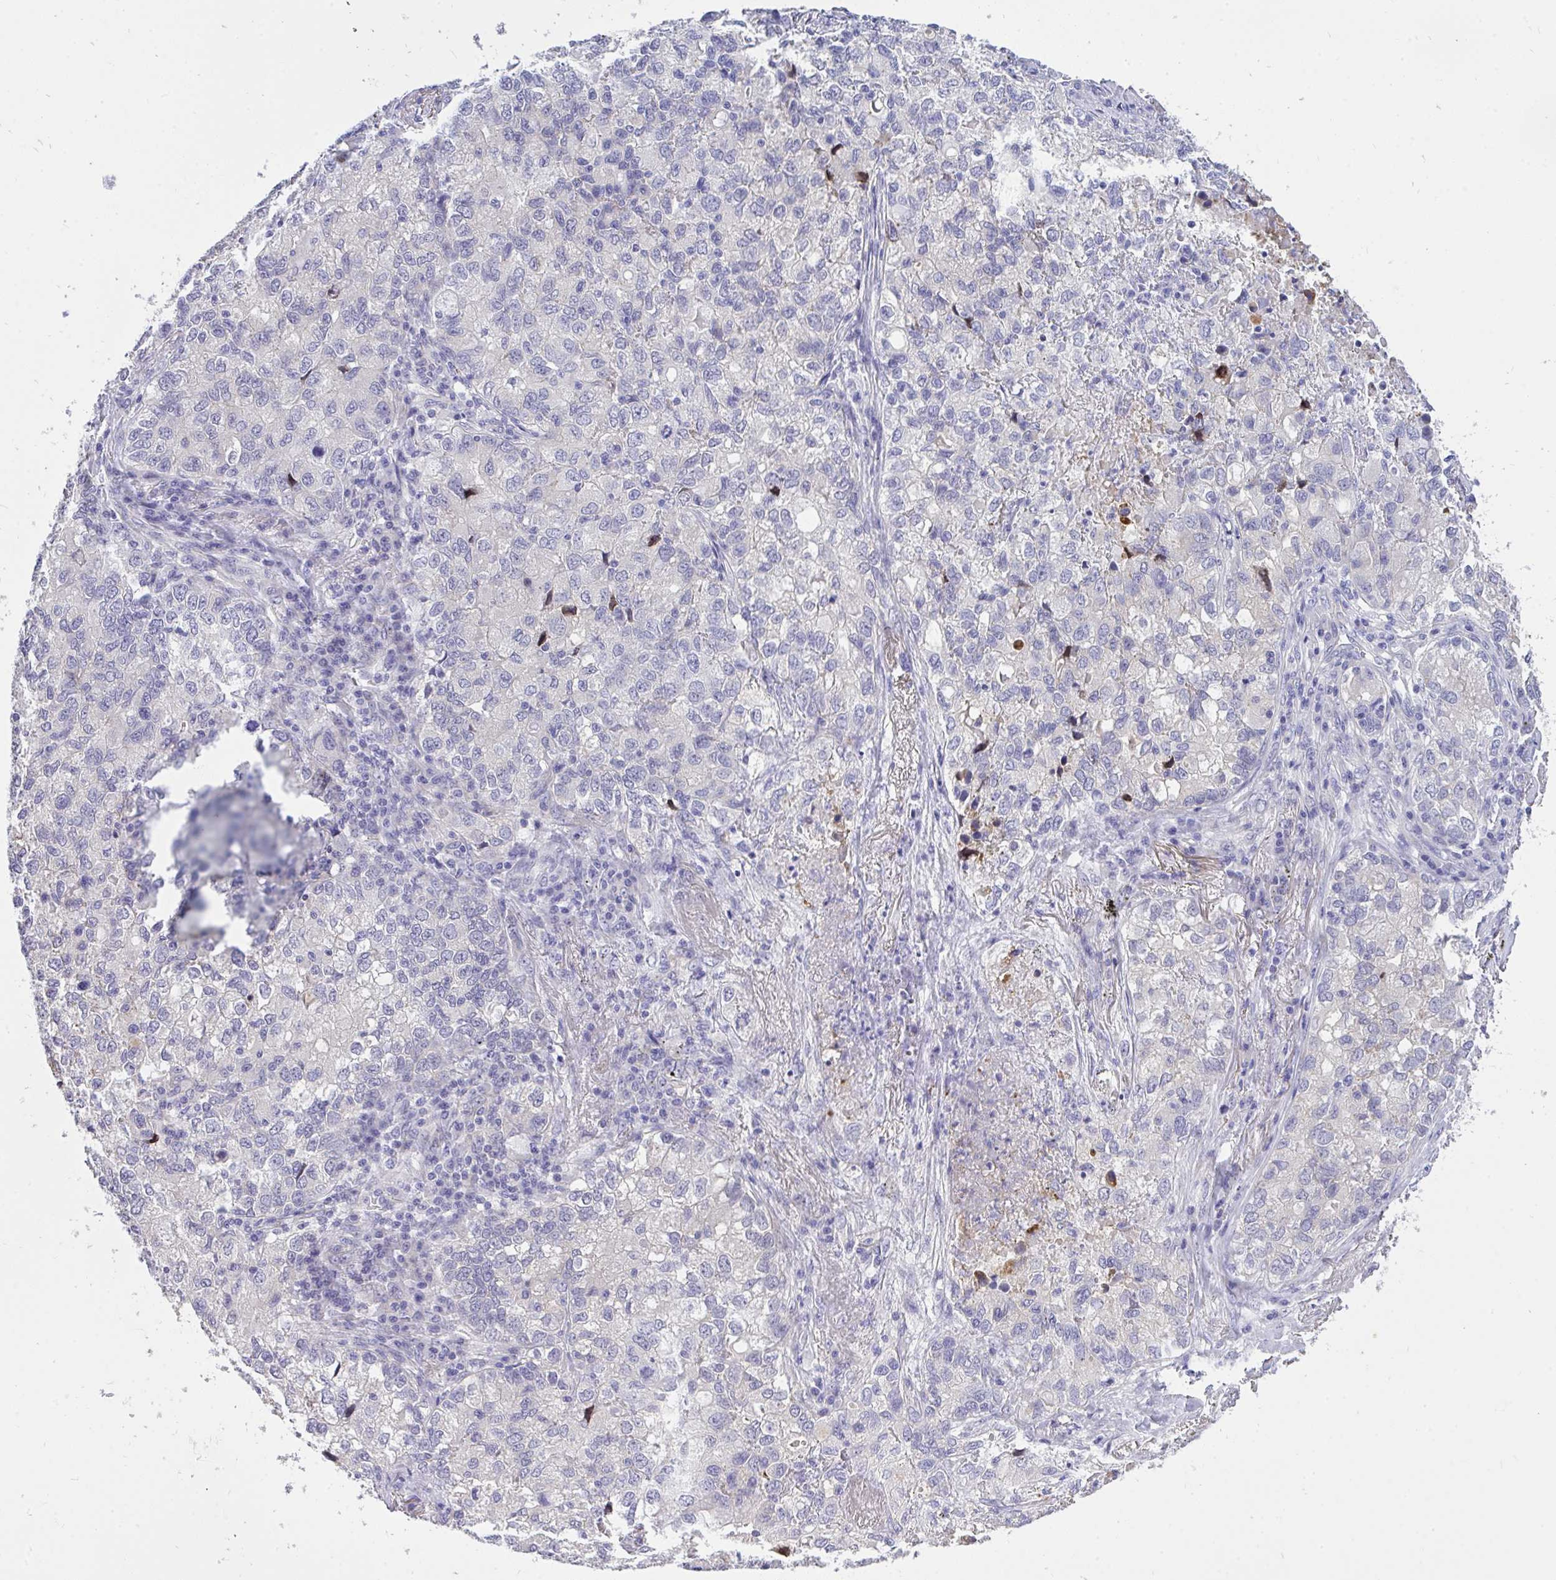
{"staining": {"intensity": "negative", "quantity": "none", "location": "none"}, "tissue": "lung cancer", "cell_type": "Tumor cells", "image_type": "cancer", "snomed": [{"axis": "morphology", "description": "Normal morphology"}, {"axis": "morphology", "description": "Adenocarcinoma, NOS"}, {"axis": "topography", "description": "Lymph node"}, {"axis": "topography", "description": "Lung"}], "caption": "Immunohistochemistry (IHC) histopathology image of human lung cancer (adenocarcinoma) stained for a protein (brown), which exhibits no positivity in tumor cells.", "gene": "VGLL3", "patient": {"sex": "female", "age": 51}}